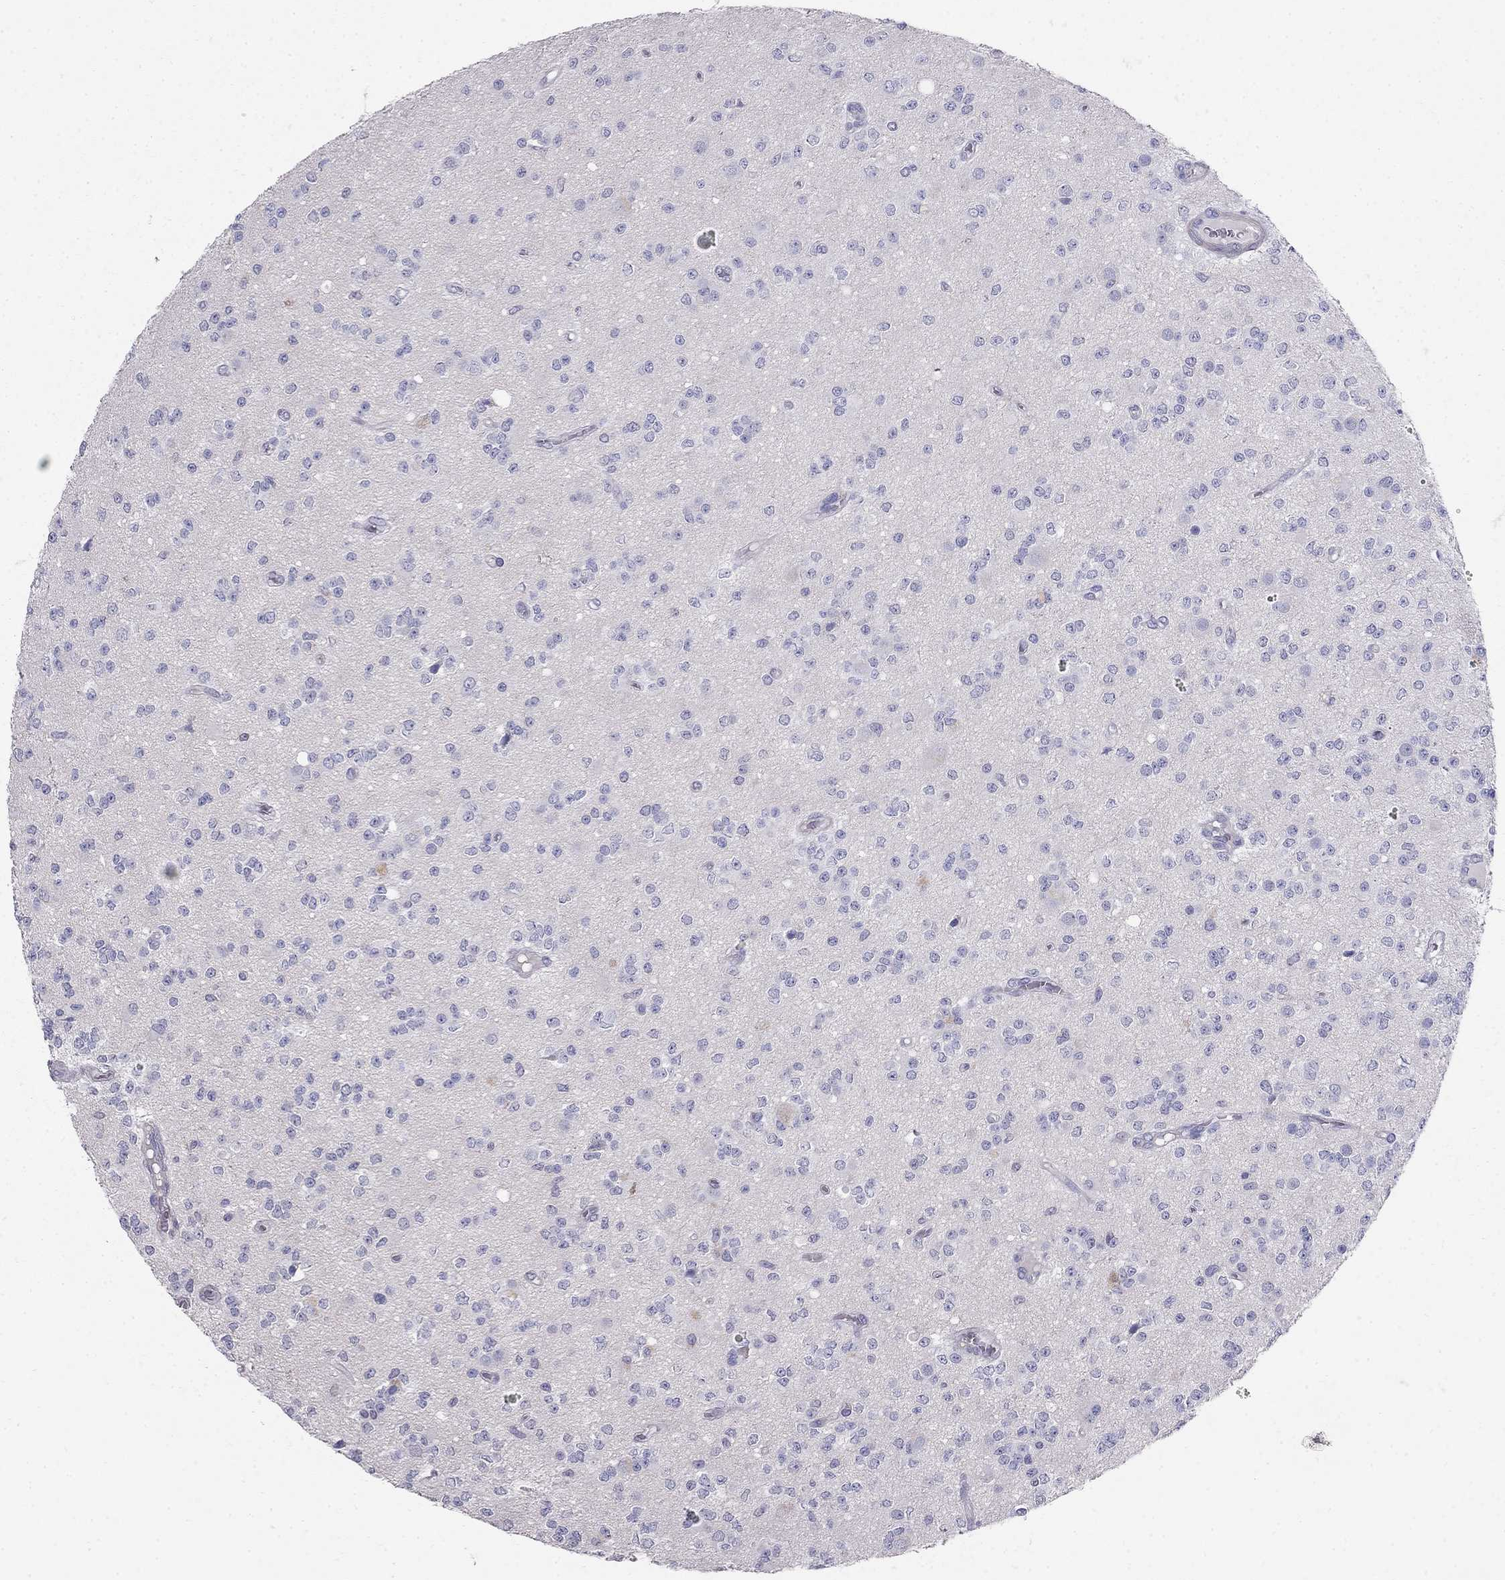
{"staining": {"intensity": "negative", "quantity": "none", "location": "none"}, "tissue": "glioma", "cell_type": "Tumor cells", "image_type": "cancer", "snomed": [{"axis": "morphology", "description": "Glioma, malignant, Low grade"}, {"axis": "topography", "description": "Brain"}], "caption": "IHC of human glioma displays no expression in tumor cells. (DAB immunohistochemistry (IHC) with hematoxylin counter stain).", "gene": "LY6H", "patient": {"sex": "female", "age": 45}}